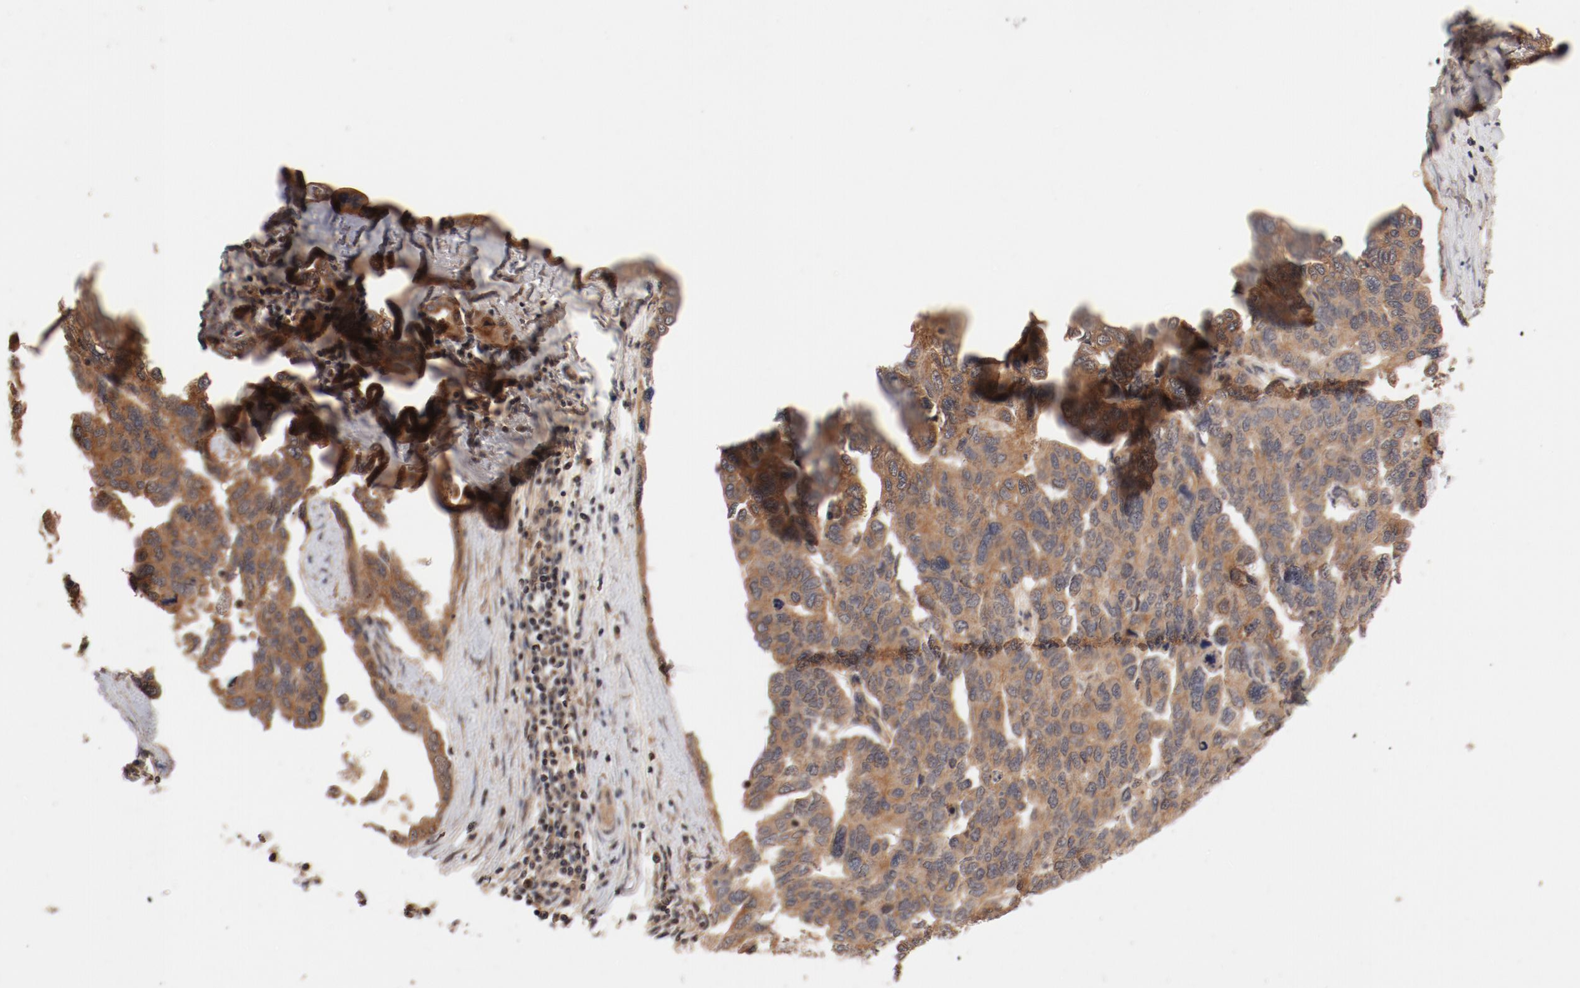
{"staining": {"intensity": "moderate", "quantity": ">75%", "location": "cytoplasmic/membranous"}, "tissue": "ovarian cancer", "cell_type": "Tumor cells", "image_type": "cancer", "snomed": [{"axis": "morphology", "description": "Cystadenocarcinoma, serous, NOS"}, {"axis": "topography", "description": "Ovary"}], "caption": "Protein expression analysis of human serous cystadenocarcinoma (ovarian) reveals moderate cytoplasmic/membranous staining in approximately >75% of tumor cells.", "gene": "GUF1", "patient": {"sex": "female", "age": 64}}